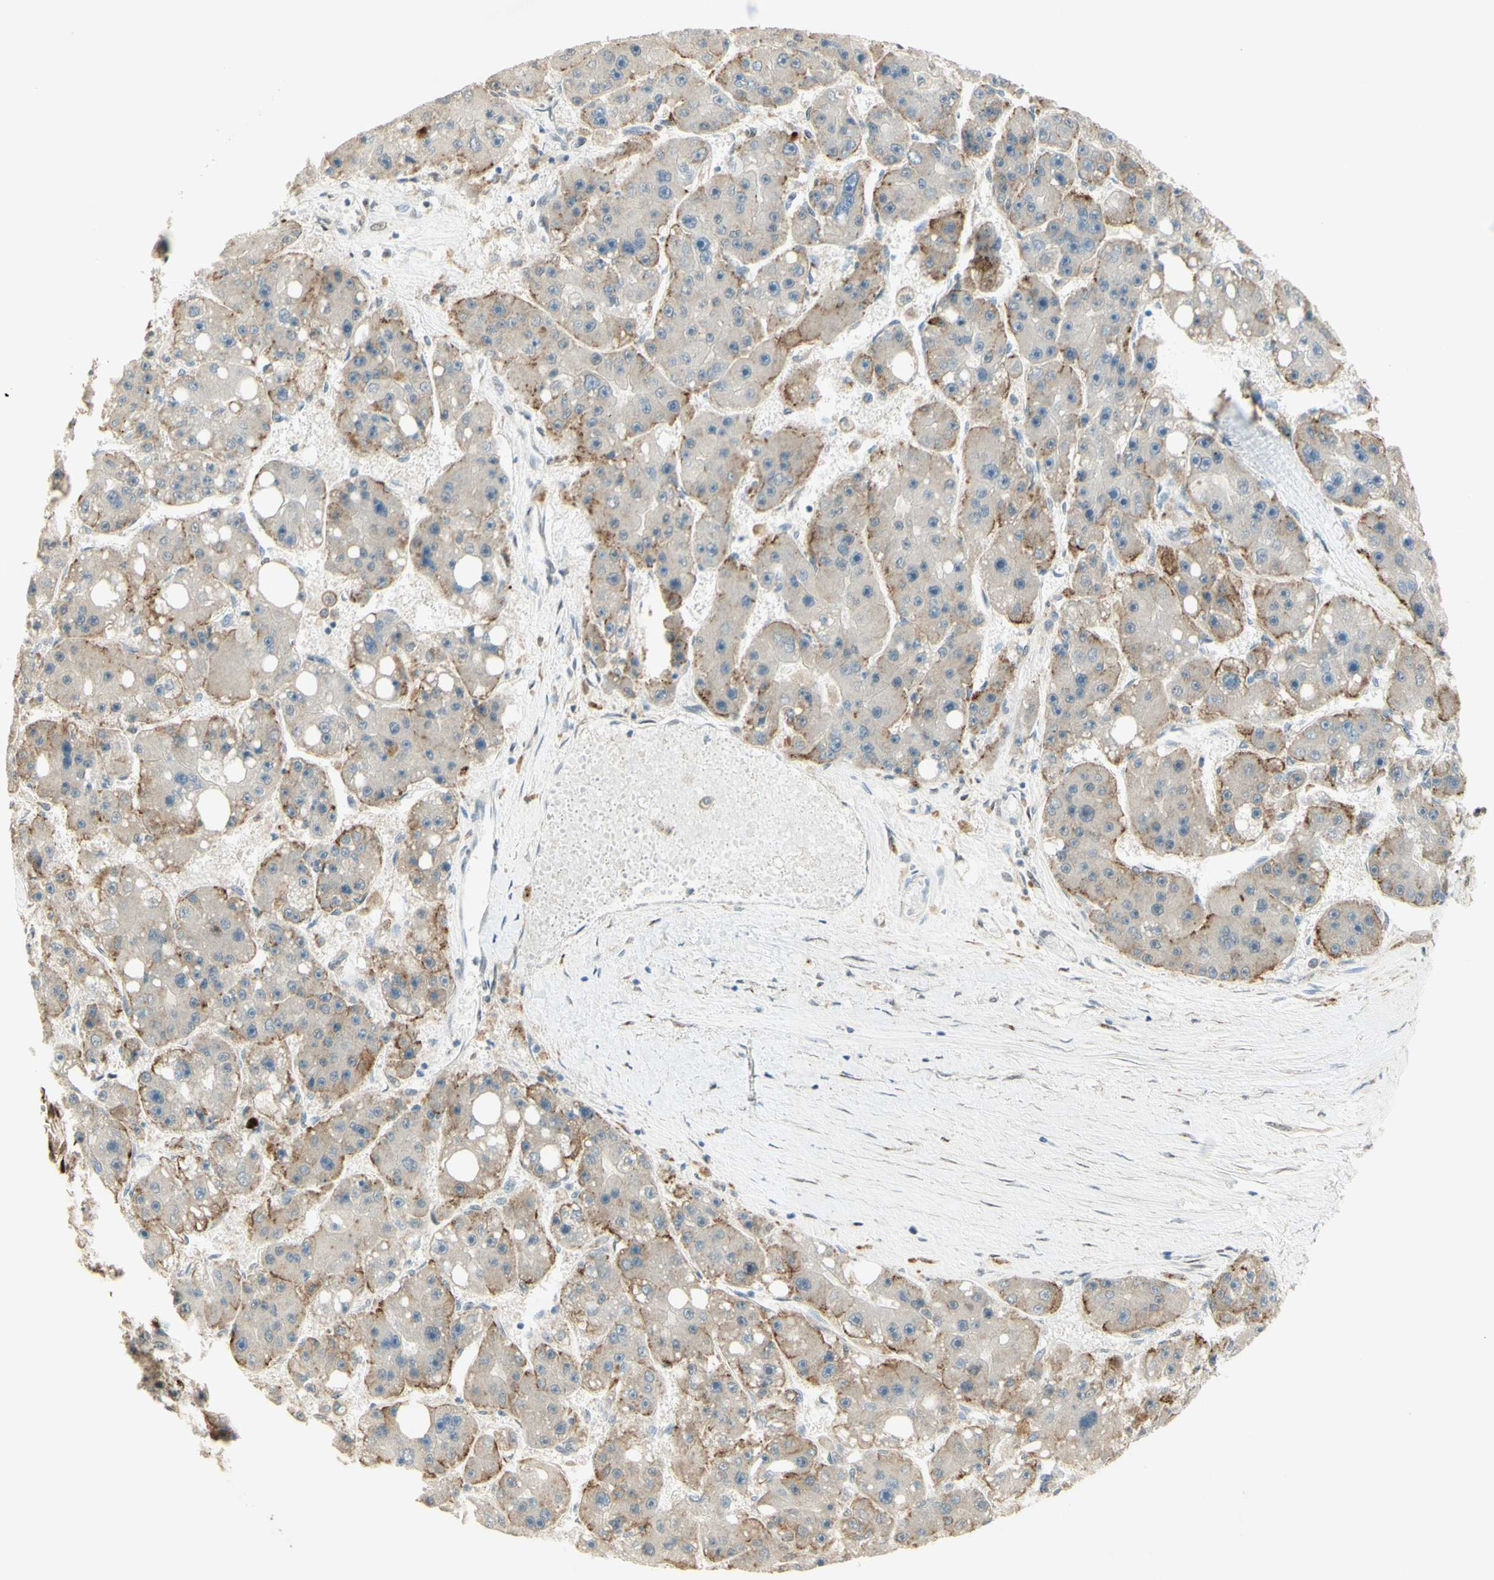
{"staining": {"intensity": "moderate", "quantity": "<25%", "location": "cytoplasmic/membranous"}, "tissue": "liver cancer", "cell_type": "Tumor cells", "image_type": "cancer", "snomed": [{"axis": "morphology", "description": "Carcinoma, Hepatocellular, NOS"}, {"axis": "topography", "description": "Liver"}], "caption": "Immunohistochemical staining of liver hepatocellular carcinoma reveals low levels of moderate cytoplasmic/membranous protein staining in about <25% of tumor cells.", "gene": "FOXP1", "patient": {"sex": "female", "age": 61}}